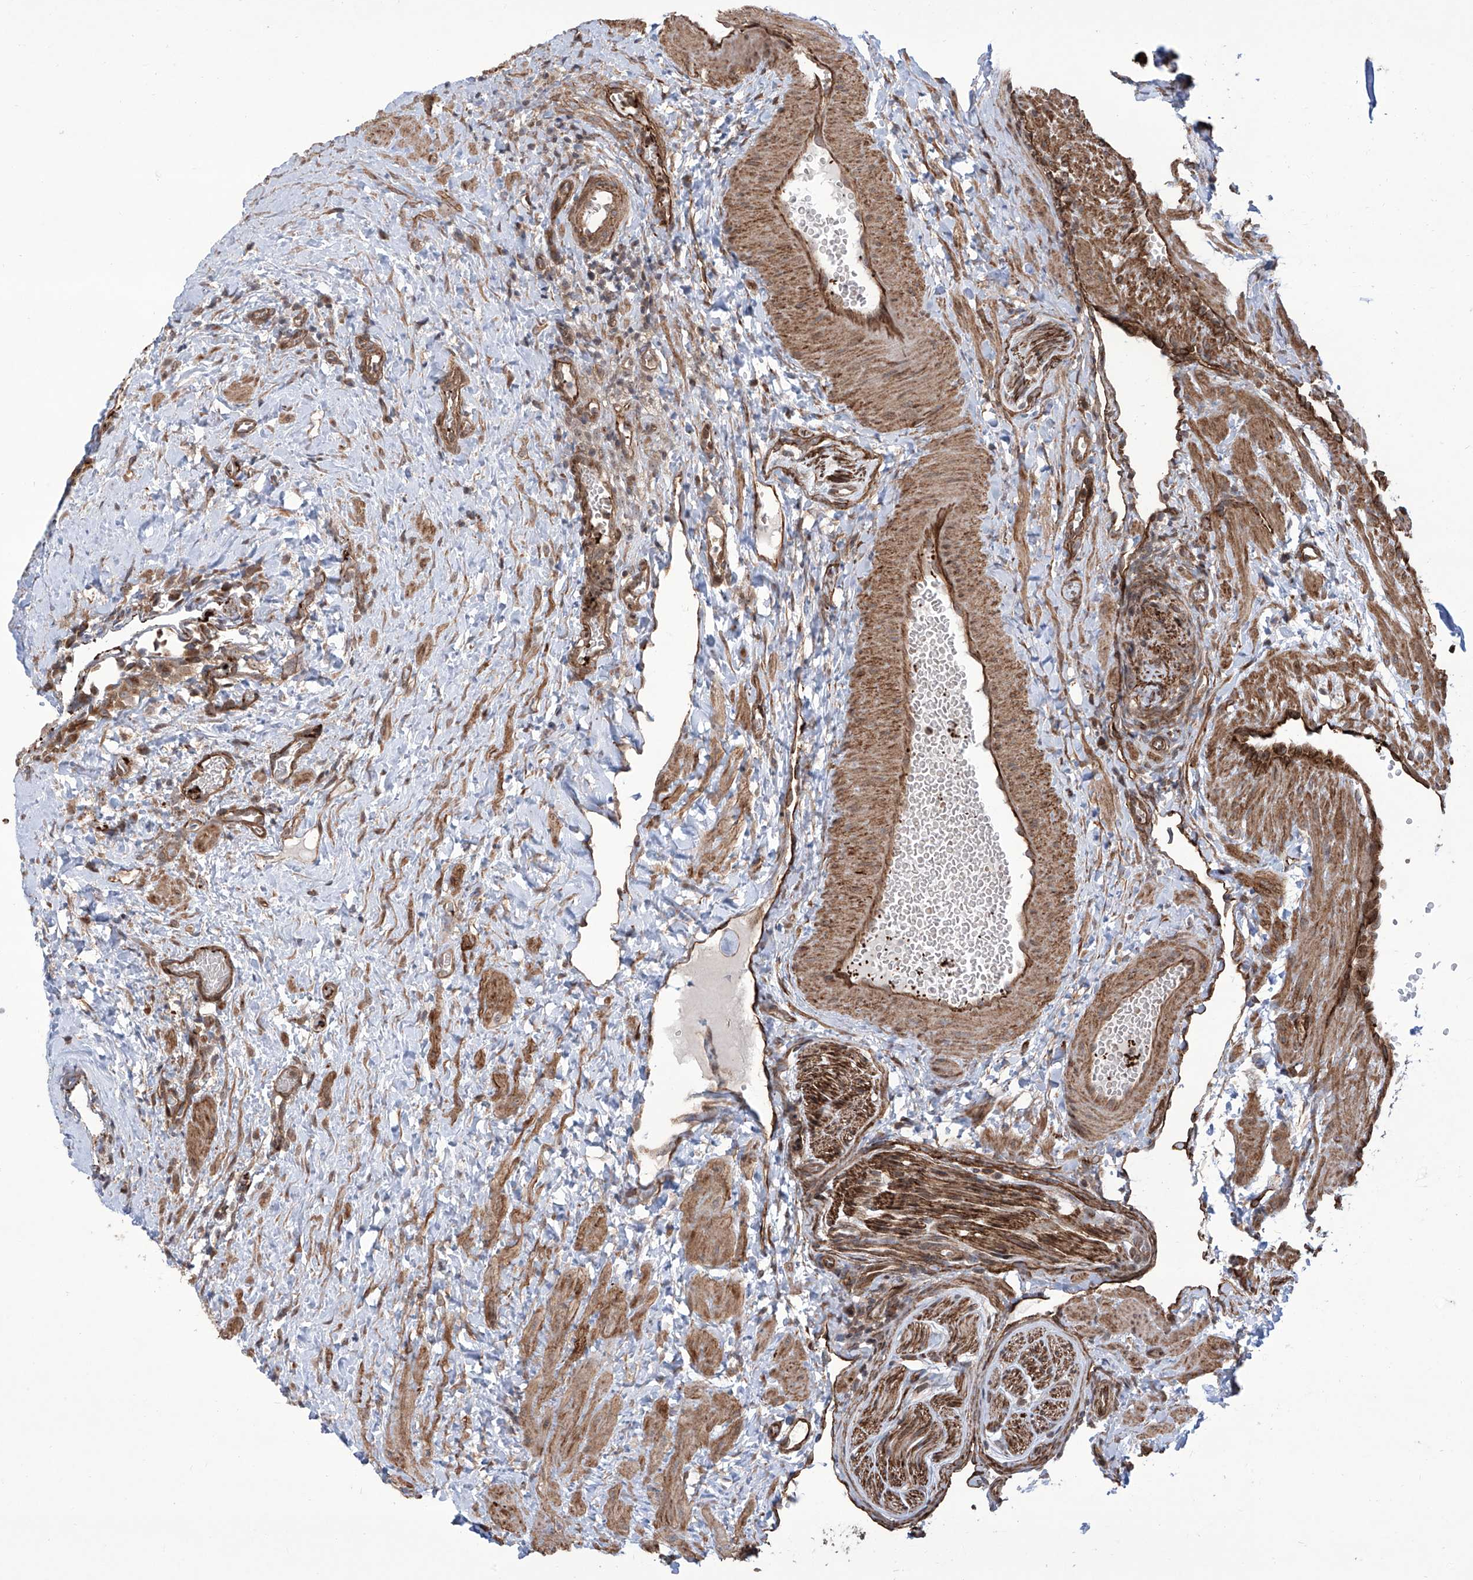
{"staining": {"intensity": "moderate", "quantity": ">75%", "location": "cytoplasmic/membranous"}, "tissue": "ovary", "cell_type": "Follicle cells", "image_type": "normal", "snomed": [{"axis": "morphology", "description": "Normal tissue, NOS"}, {"axis": "morphology", "description": "Cyst, NOS"}, {"axis": "topography", "description": "Ovary"}], "caption": "Brown immunohistochemical staining in benign ovary reveals moderate cytoplasmic/membranous positivity in approximately >75% of follicle cells.", "gene": "APAF1", "patient": {"sex": "female", "age": 33}}